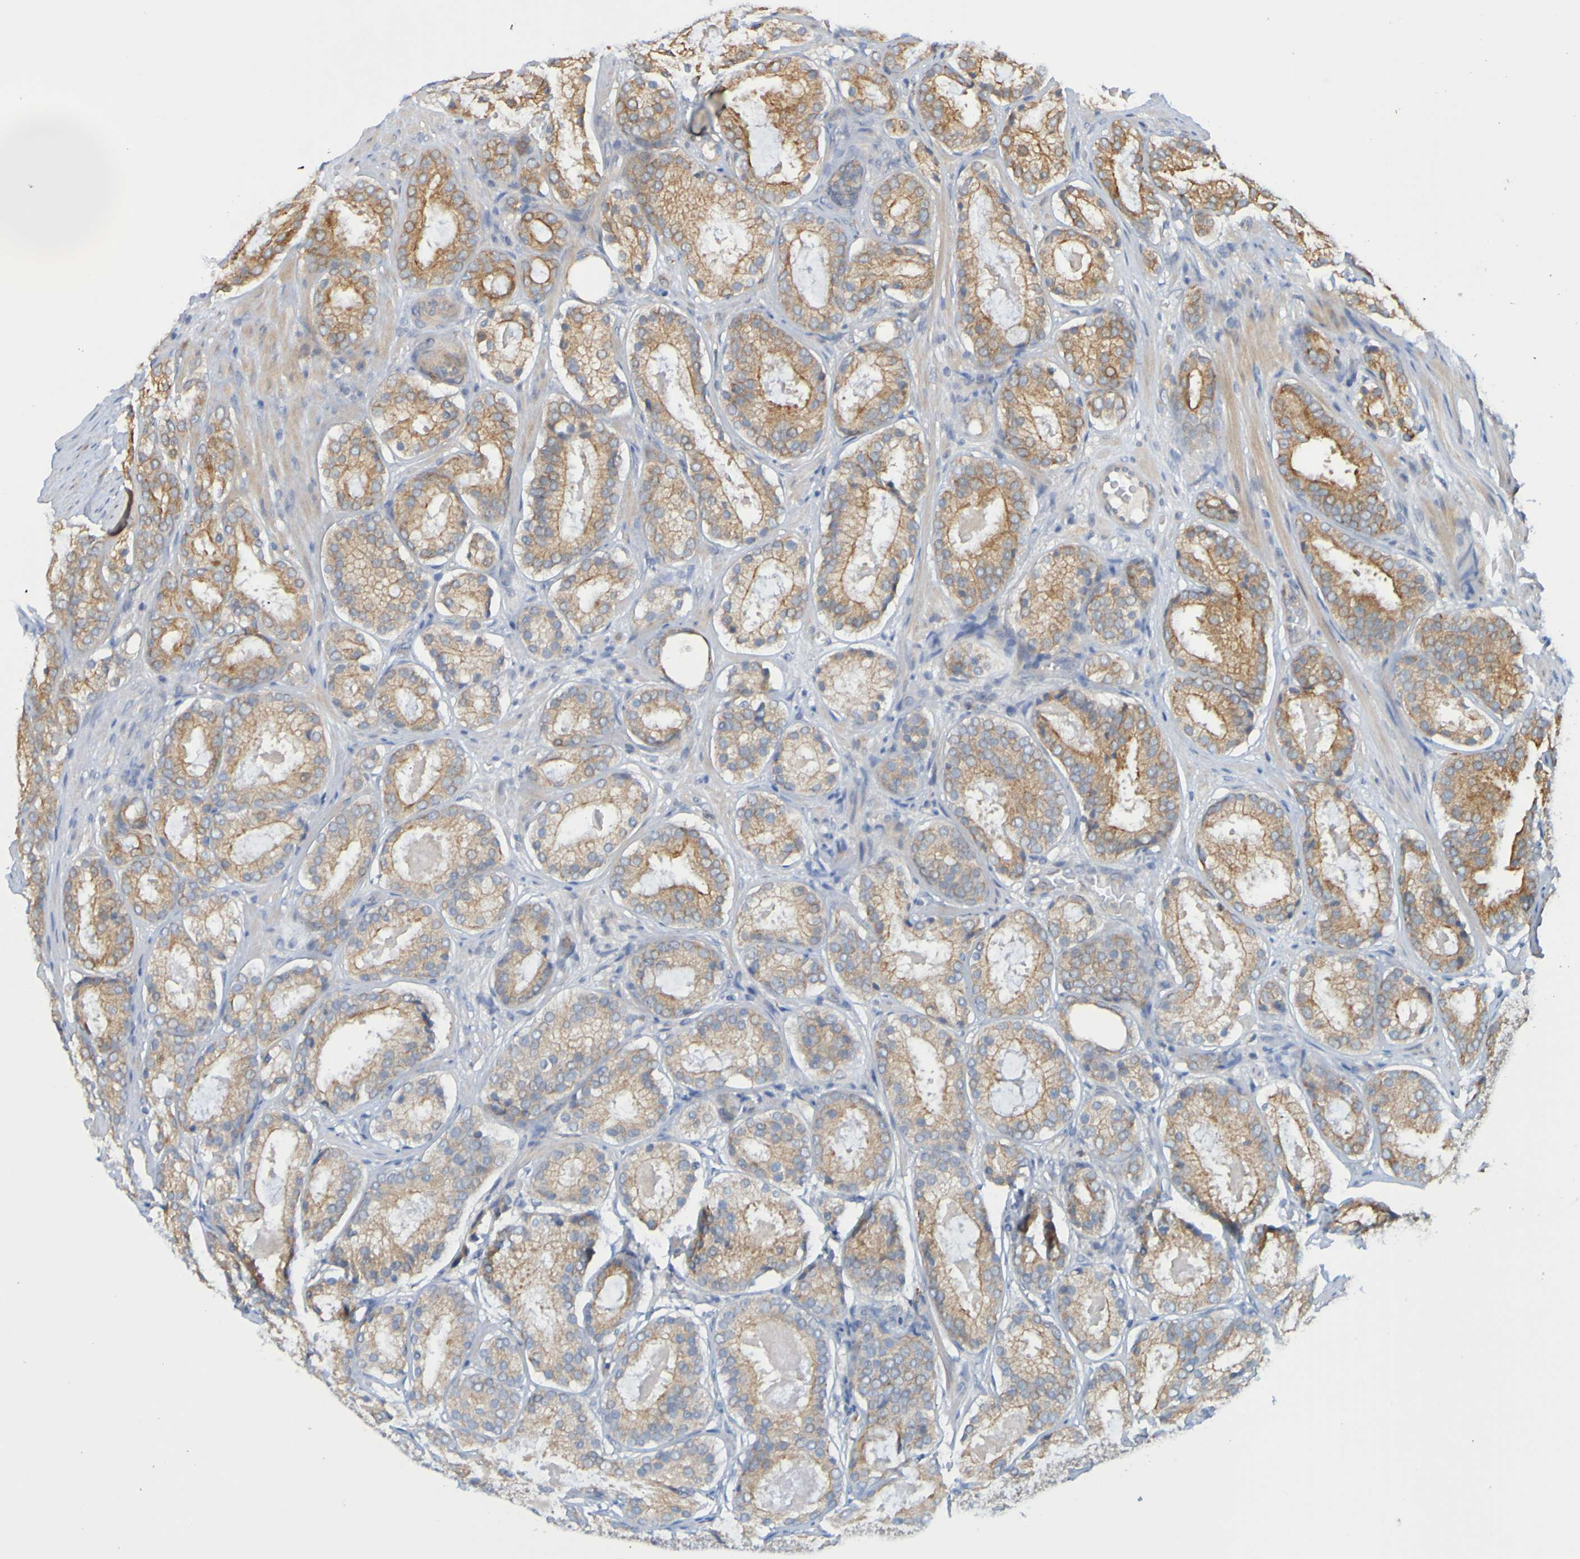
{"staining": {"intensity": "moderate", "quantity": ">75%", "location": "cytoplasmic/membranous"}, "tissue": "prostate cancer", "cell_type": "Tumor cells", "image_type": "cancer", "snomed": [{"axis": "morphology", "description": "Adenocarcinoma, Low grade"}, {"axis": "topography", "description": "Prostate"}], "caption": "A histopathology image showing moderate cytoplasmic/membranous expression in about >75% of tumor cells in low-grade adenocarcinoma (prostate), as visualized by brown immunohistochemical staining.", "gene": "NAV2", "patient": {"sex": "male", "age": 69}}